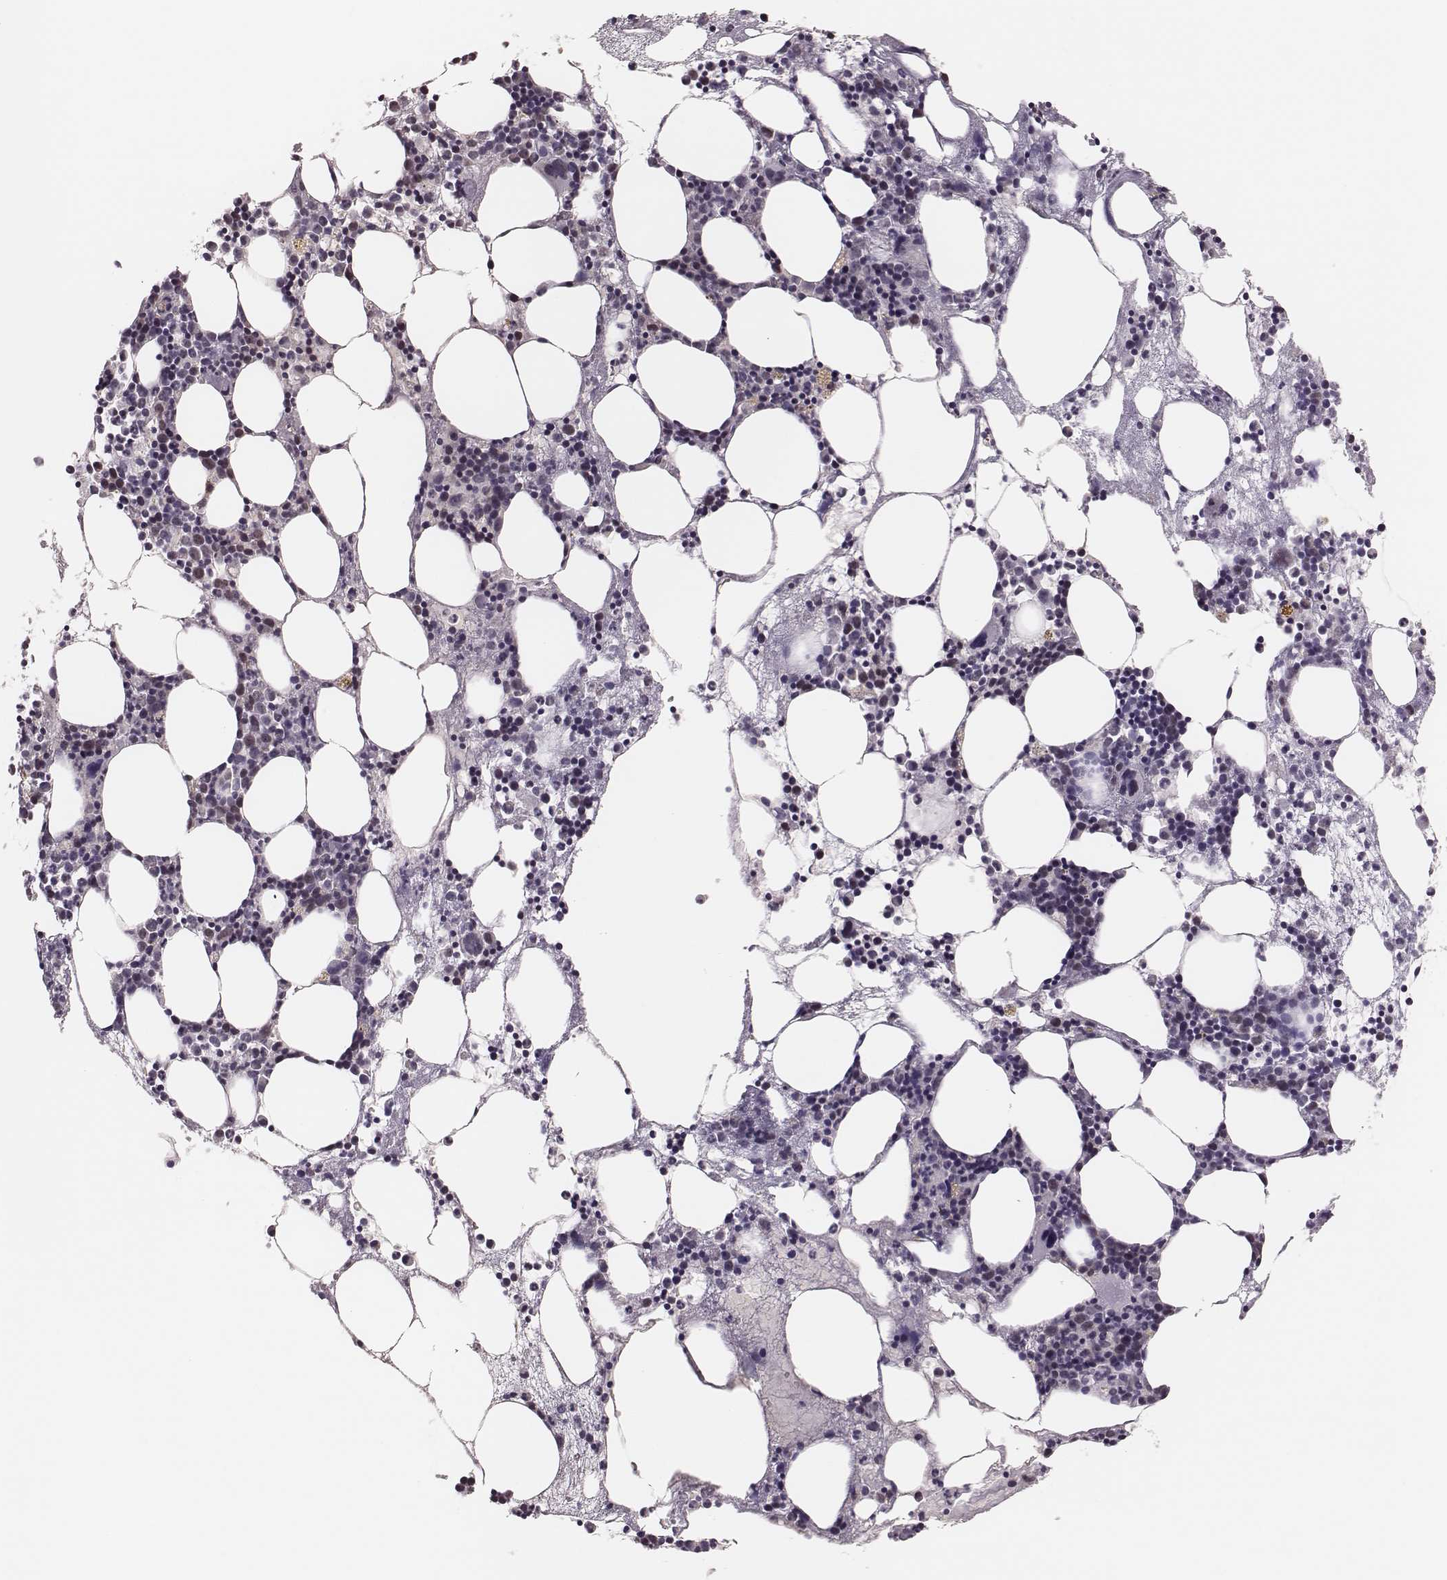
{"staining": {"intensity": "moderate", "quantity": "<25%", "location": "cytoplasmic/membranous,nuclear"}, "tissue": "bone marrow", "cell_type": "Hematopoietic cells", "image_type": "normal", "snomed": [{"axis": "morphology", "description": "Normal tissue, NOS"}, {"axis": "topography", "description": "Bone marrow"}], "caption": "Approximately <25% of hematopoietic cells in normal bone marrow demonstrate moderate cytoplasmic/membranous,nuclear protein staining as visualized by brown immunohistochemical staining.", "gene": "PBK", "patient": {"sex": "male", "age": 54}}